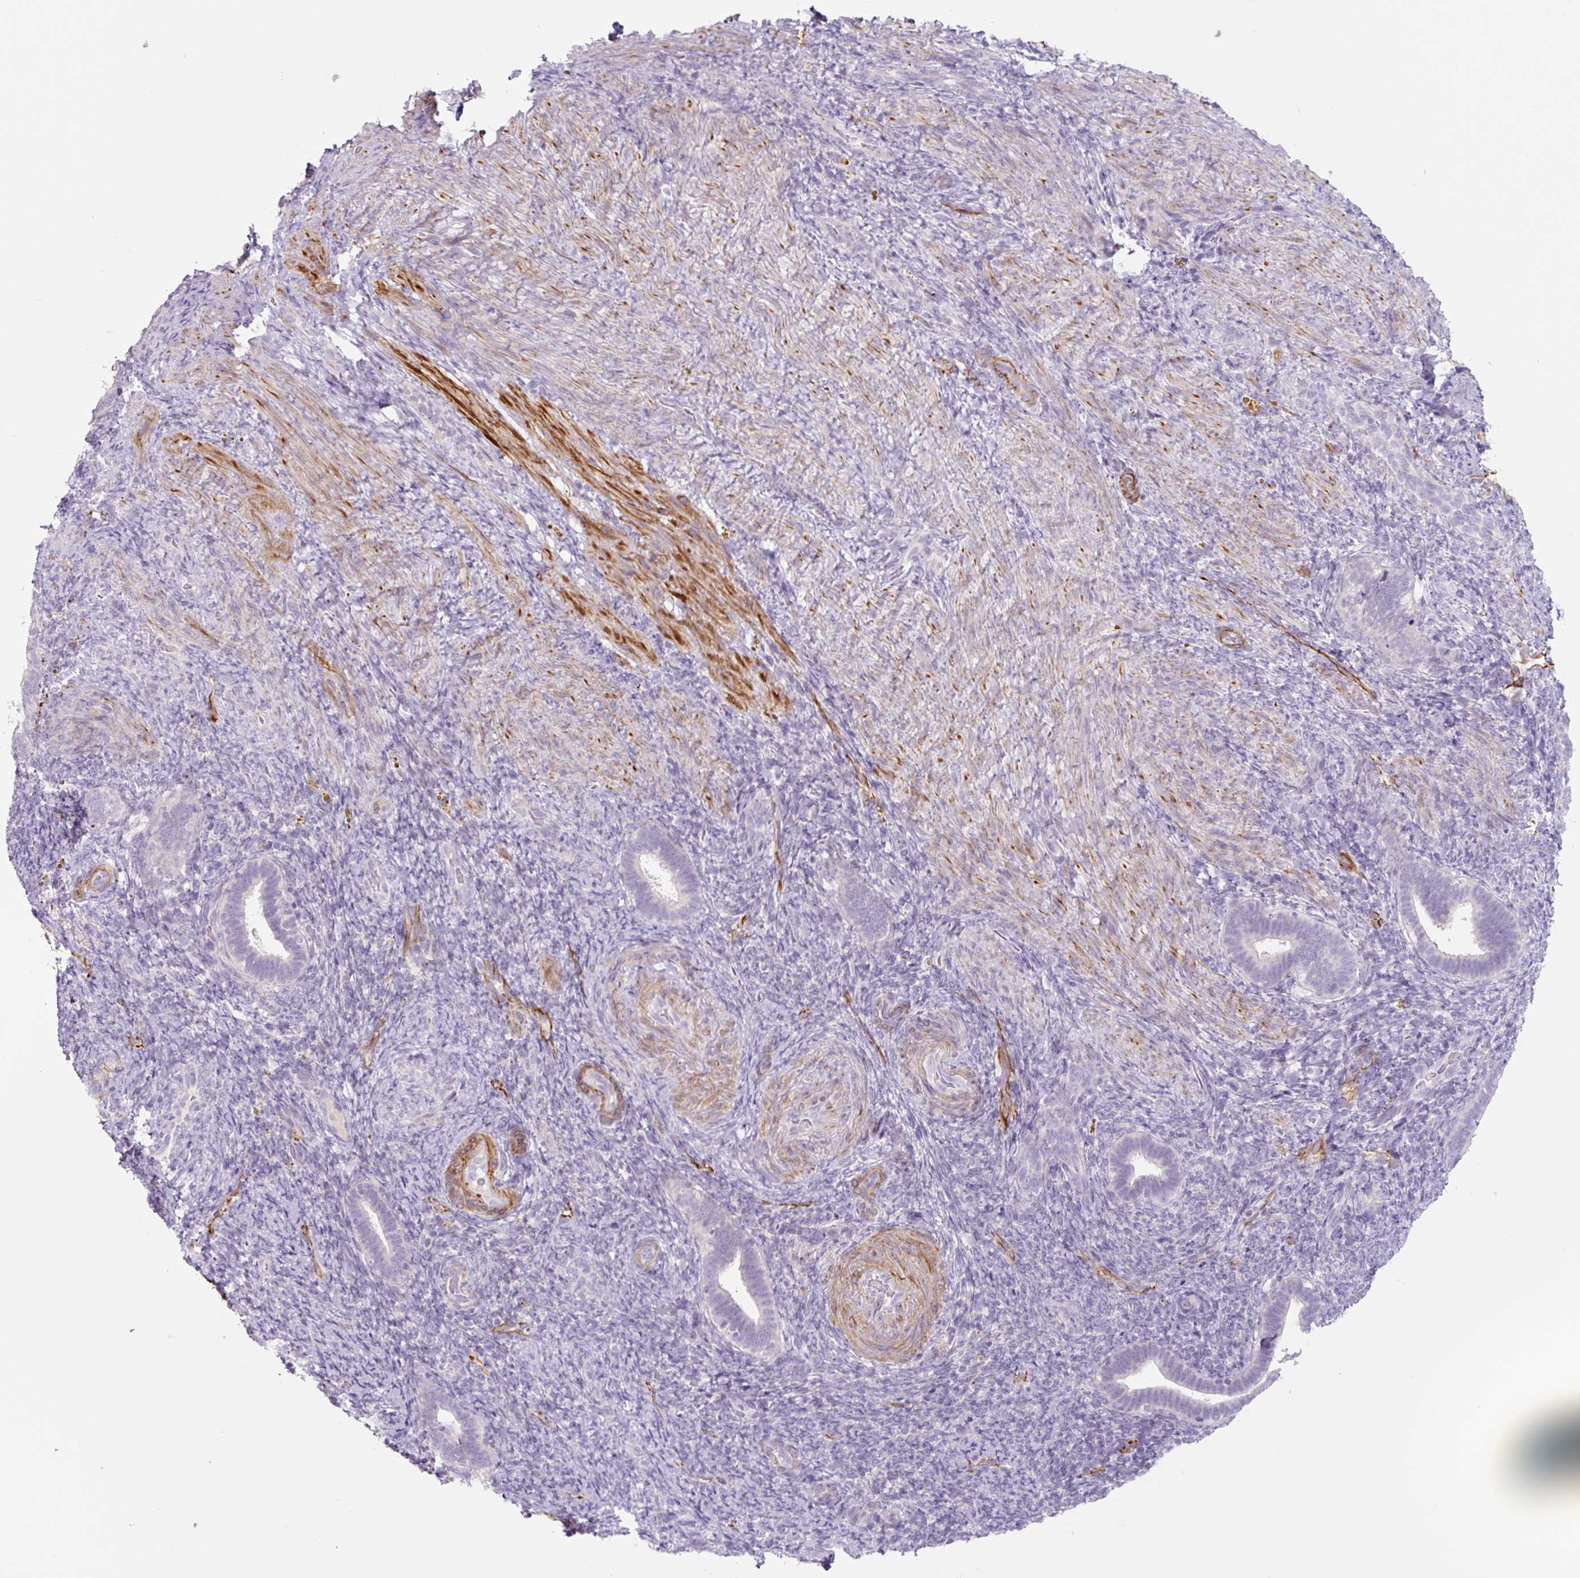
{"staining": {"intensity": "negative", "quantity": "none", "location": "none"}, "tissue": "endometrium", "cell_type": "Cells in endometrial stroma", "image_type": "normal", "snomed": [{"axis": "morphology", "description": "Normal tissue, NOS"}, {"axis": "topography", "description": "Endometrium"}], "caption": "This is an immunohistochemistry histopathology image of unremarkable human endometrium. There is no expression in cells in endometrial stroma.", "gene": "CCL25", "patient": {"sex": "female", "age": 34}}